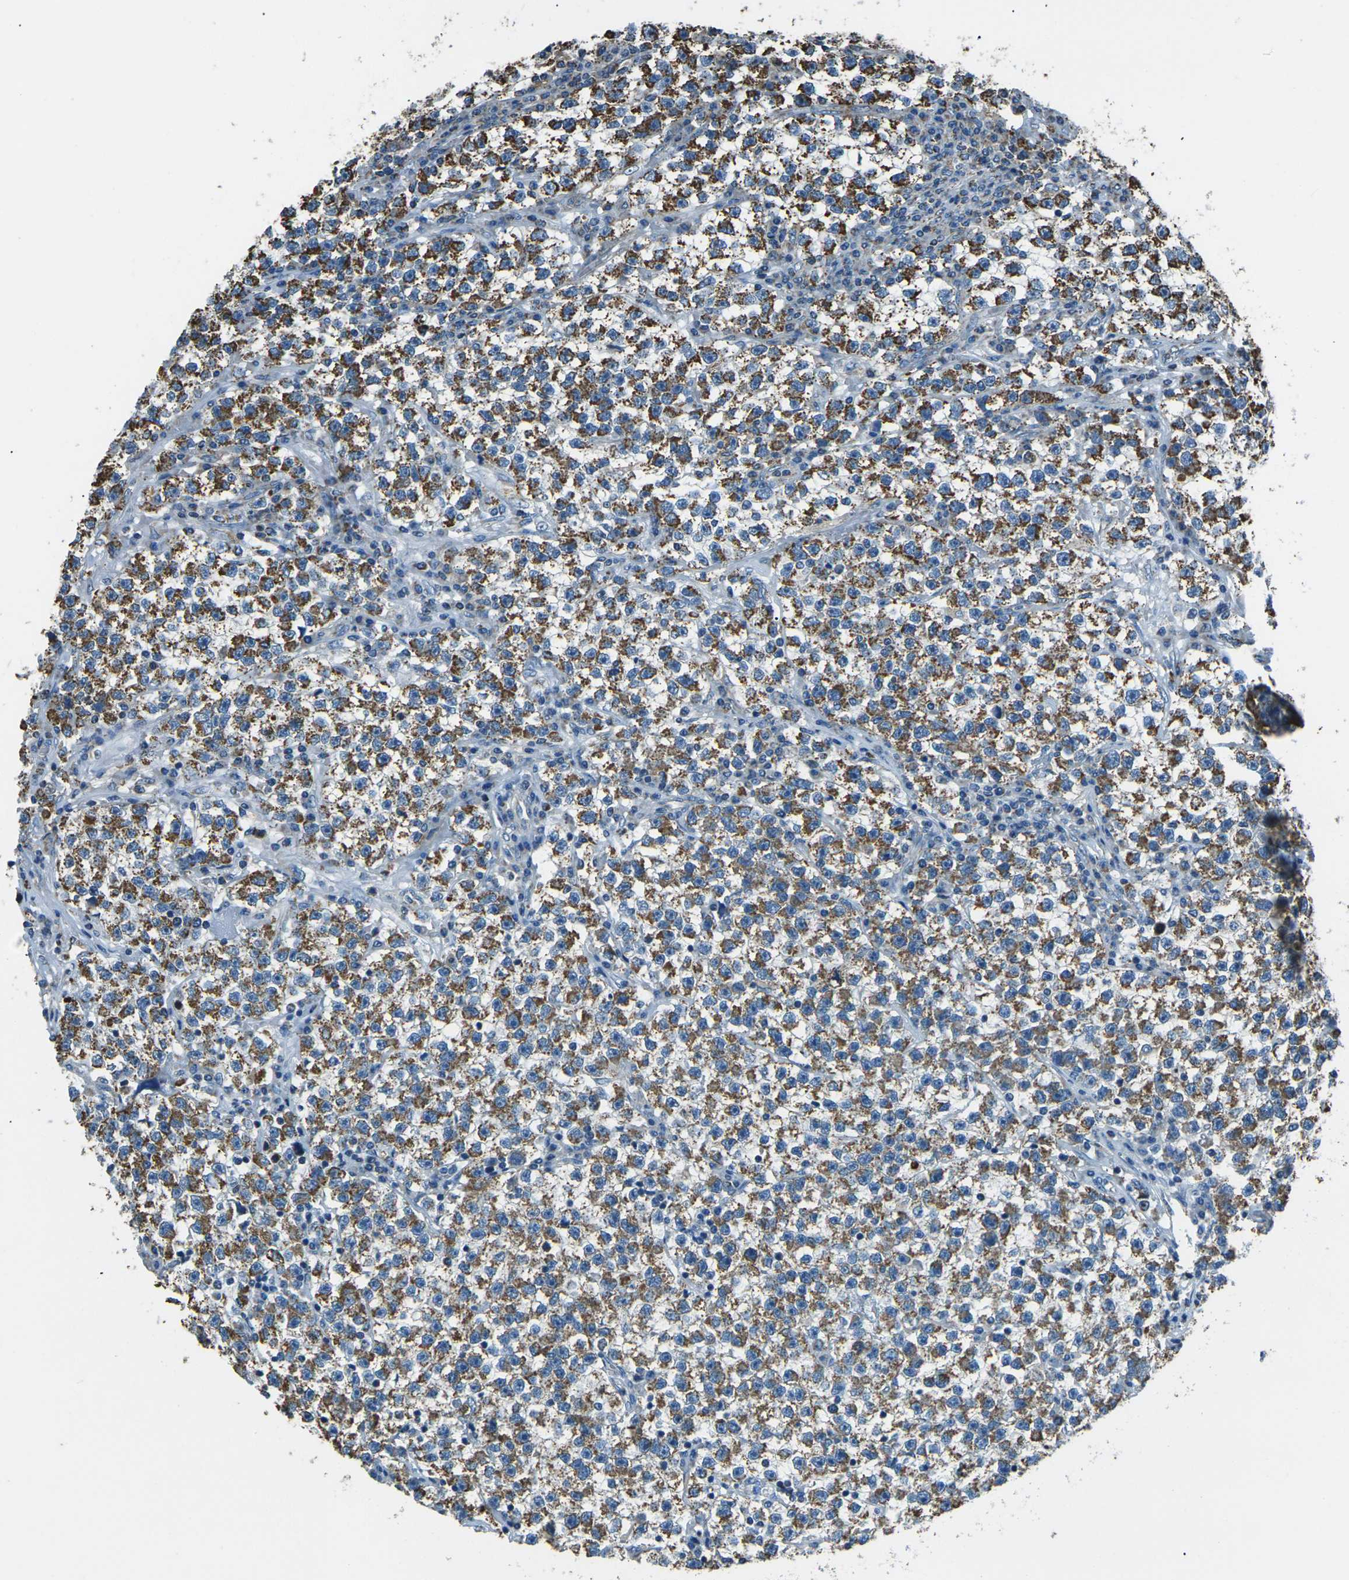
{"staining": {"intensity": "moderate", "quantity": ">75%", "location": "cytoplasmic/membranous"}, "tissue": "testis cancer", "cell_type": "Tumor cells", "image_type": "cancer", "snomed": [{"axis": "morphology", "description": "Seminoma, NOS"}, {"axis": "topography", "description": "Testis"}], "caption": "A brown stain highlights moderate cytoplasmic/membranous staining of a protein in testis cancer (seminoma) tumor cells. (Stains: DAB (3,3'-diaminobenzidine) in brown, nuclei in blue, Microscopy: brightfield microscopy at high magnification).", "gene": "IRF3", "patient": {"sex": "male", "age": 22}}